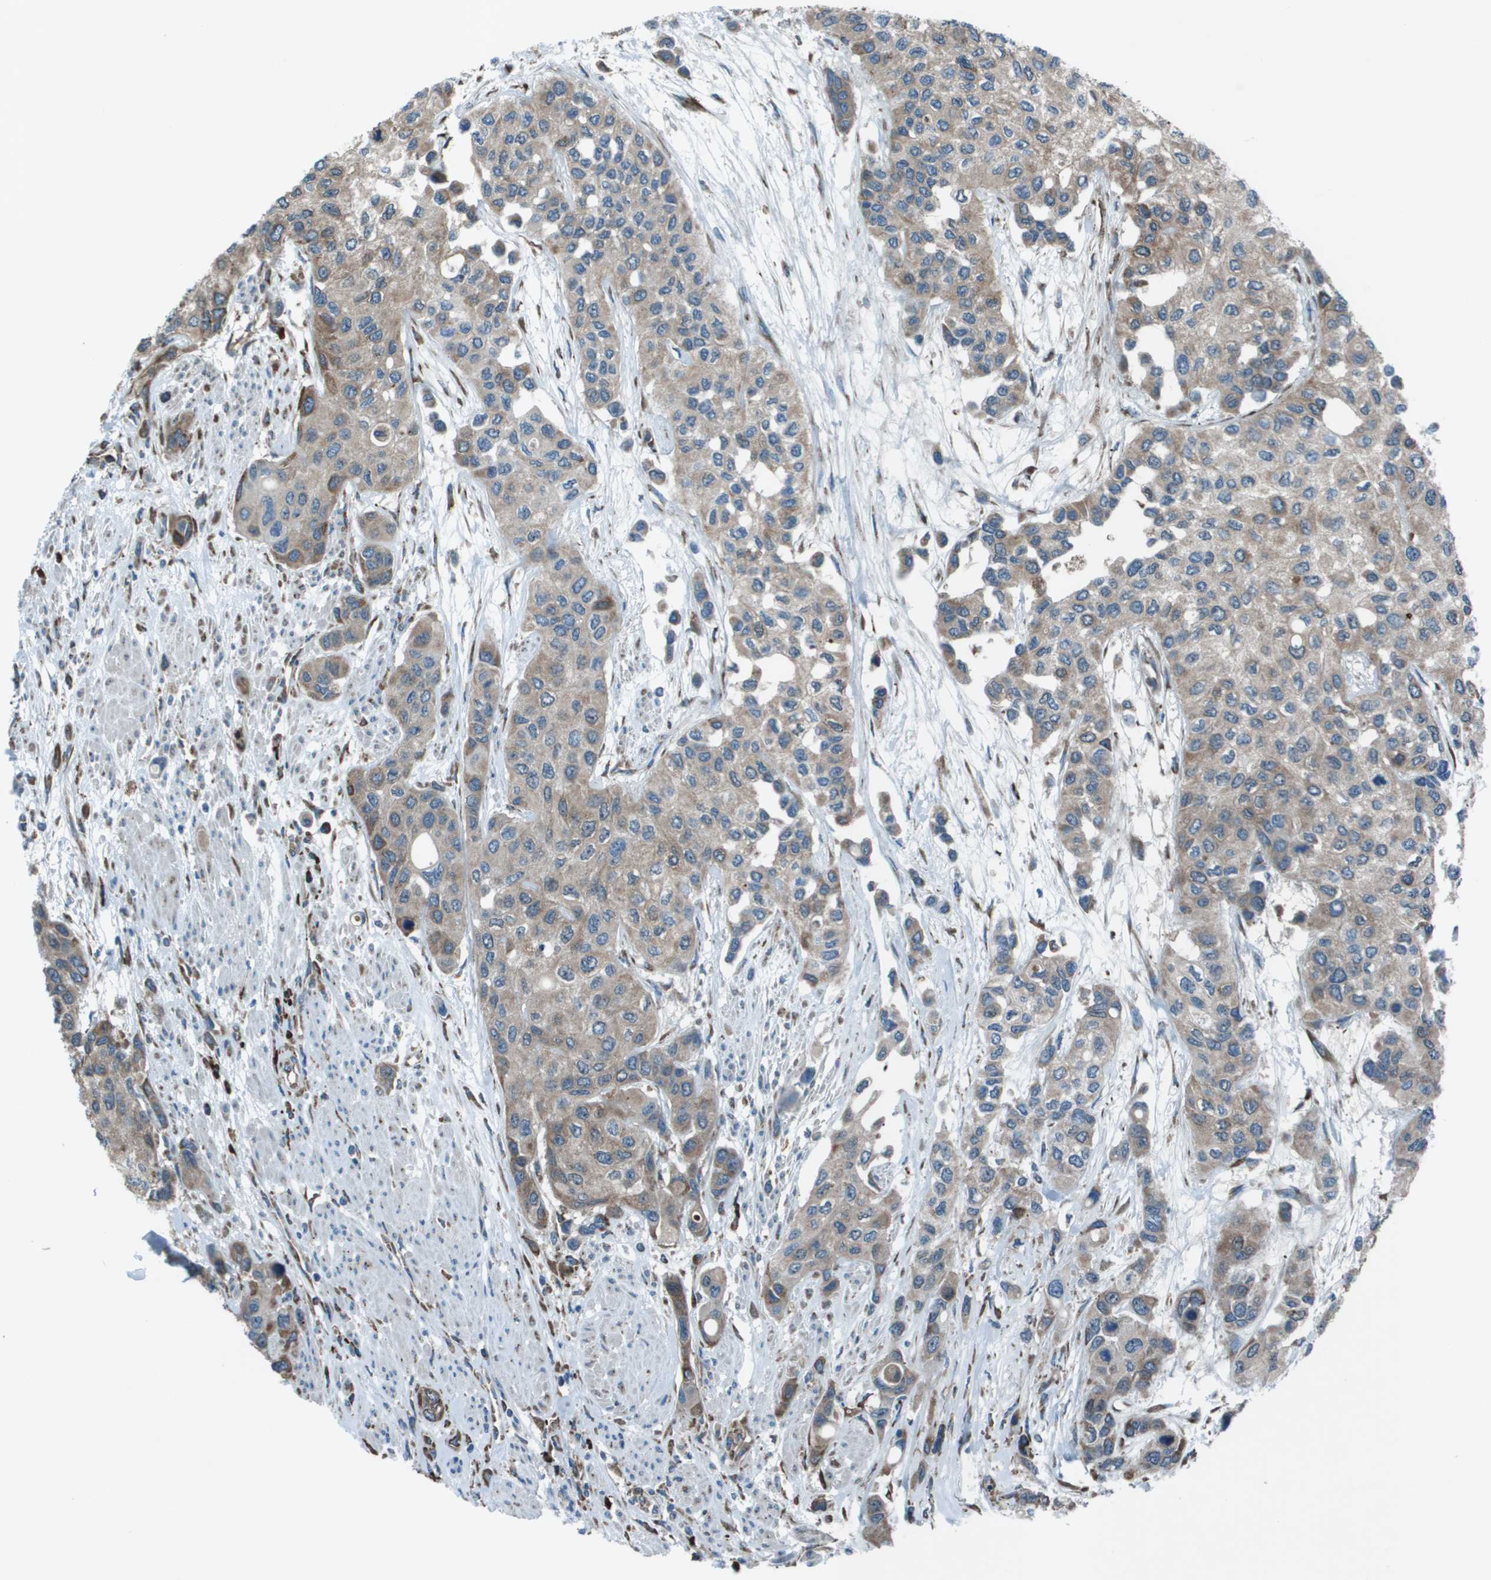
{"staining": {"intensity": "weak", "quantity": "<25%", "location": "cytoplasmic/membranous"}, "tissue": "urothelial cancer", "cell_type": "Tumor cells", "image_type": "cancer", "snomed": [{"axis": "morphology", "description": "Urothelial carcinoma, High grade"}, {"axis": "topography", "description": "Urinary bladder"}], "caption": "DAB (3,3'-diaminobenzidine) immunohistochemical staining of urothelial cancer reveals no significant positivity in tumor cells. (Brightfield microscopy of DAB (3,3'-diaminobenzidine) IHC at high magnification).", "gene": "UTS2", "patient": {"sex": "female", "age": 56}}